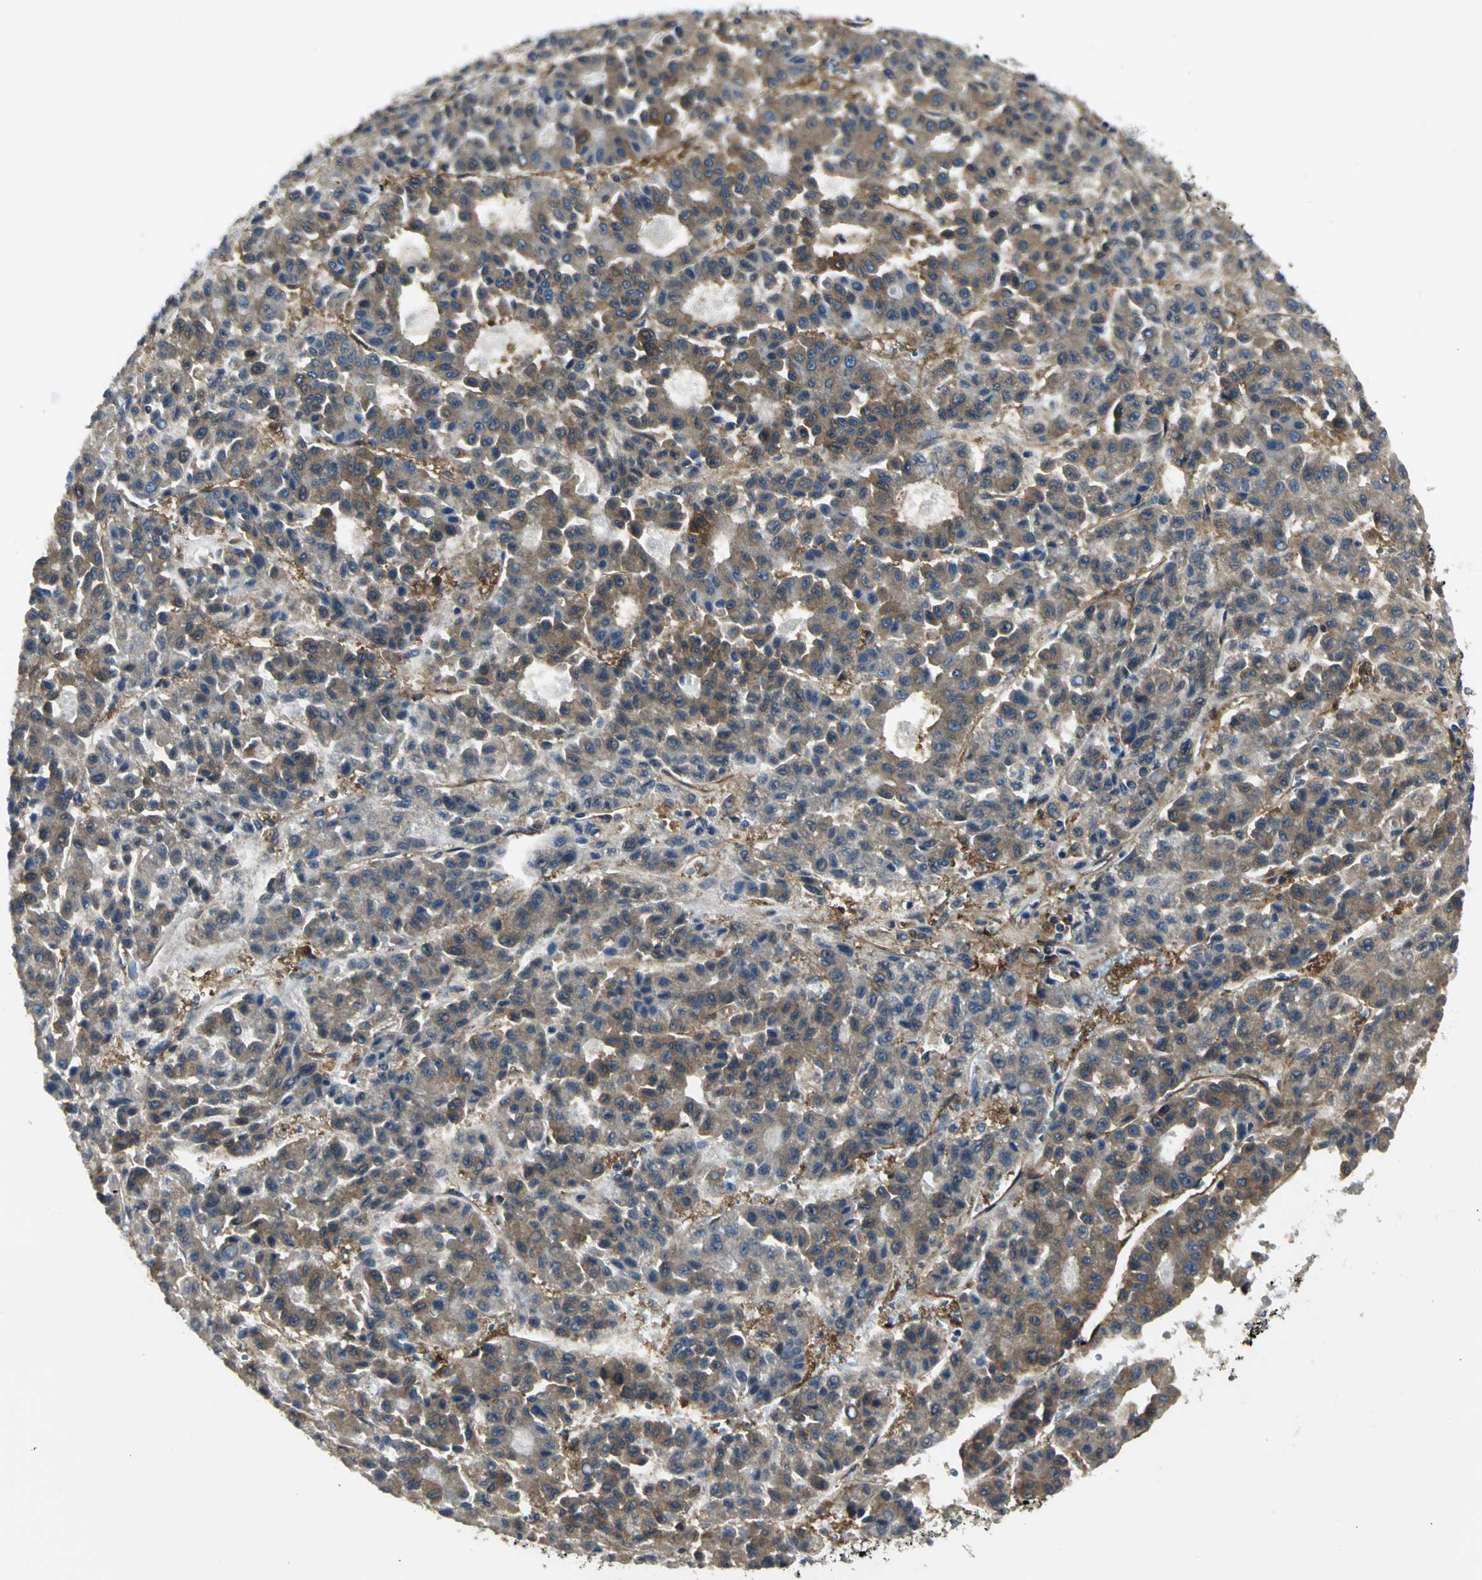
{"staining": {"intensity": "moderate", "quantity": ">75%", "location": "cytoplasmic/membranous"}, "tissue": "liver cancer", "cell_type": "Tumor cells", "image_type": "cancer", "snomed": [{"axis": "morphology", "description": "Carcinoma, Hepatocellular, NOS"}, {"axis": "topography", "description": "Liver"}], "caption": "This is a micrograph of immunohistochemistry staining of liver cancer (hepatocellular carcinoma), which shows moderate expression in the cytoplasmic/membranous of tumor cells.", "gene": "CHRNB1", "patient": {"sex": "male", "age": 70}}